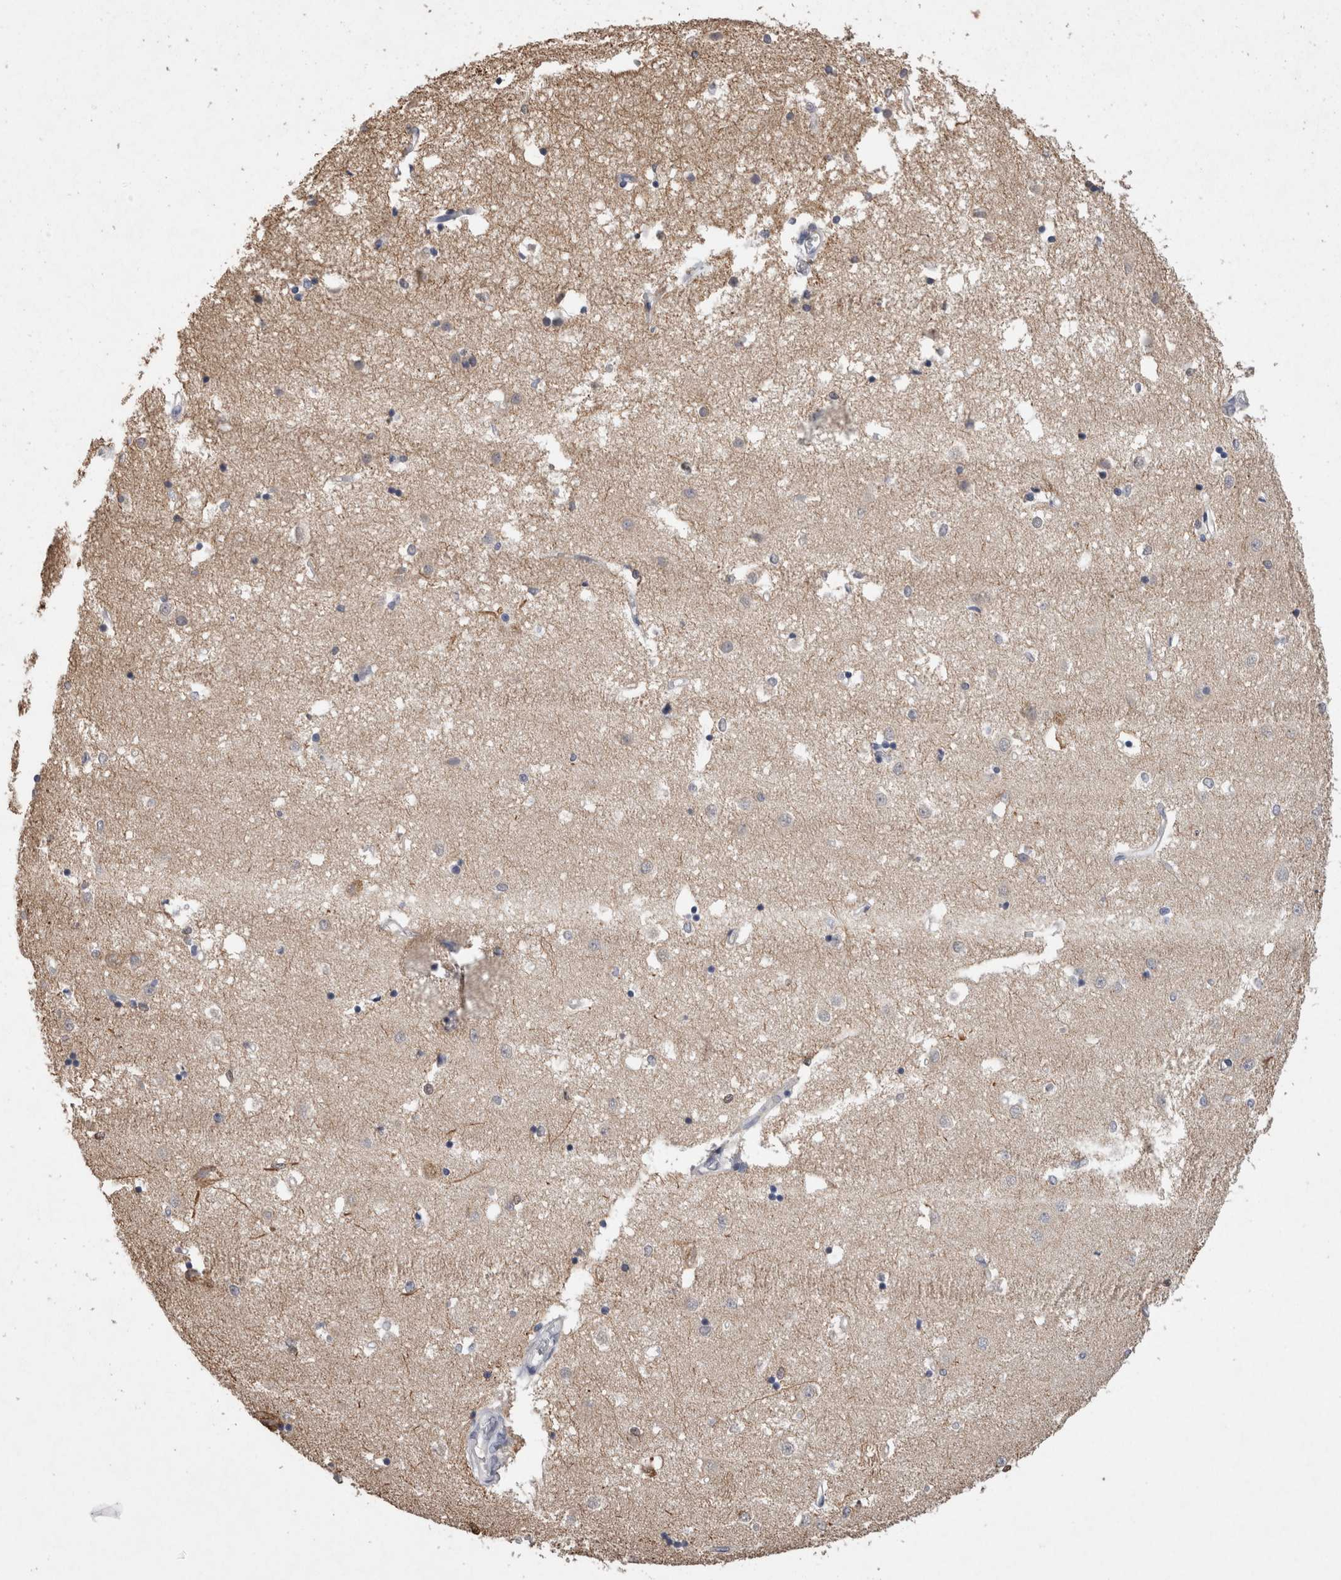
{"staining": {"intensity": "moderate", "quantity": "<25%", "location": "cytoplasmic/membranous"}, "tissue": "caudate", "cell_type": "Glial cells", "image_type": "normal", "snomed": [{"axis": "morphology", "description": "Normal tissue, NOS"}, {"axis": "topography", "description": "Lateral ventricle wall"}], "caption": "Brown immunohistochemical staining in normal caudate exhibits moderate cytoplasmic/membranous positivity in about <25% of glial cells.", "gene": "FABP7", "patient": {"sex": "male", "age": 45}}